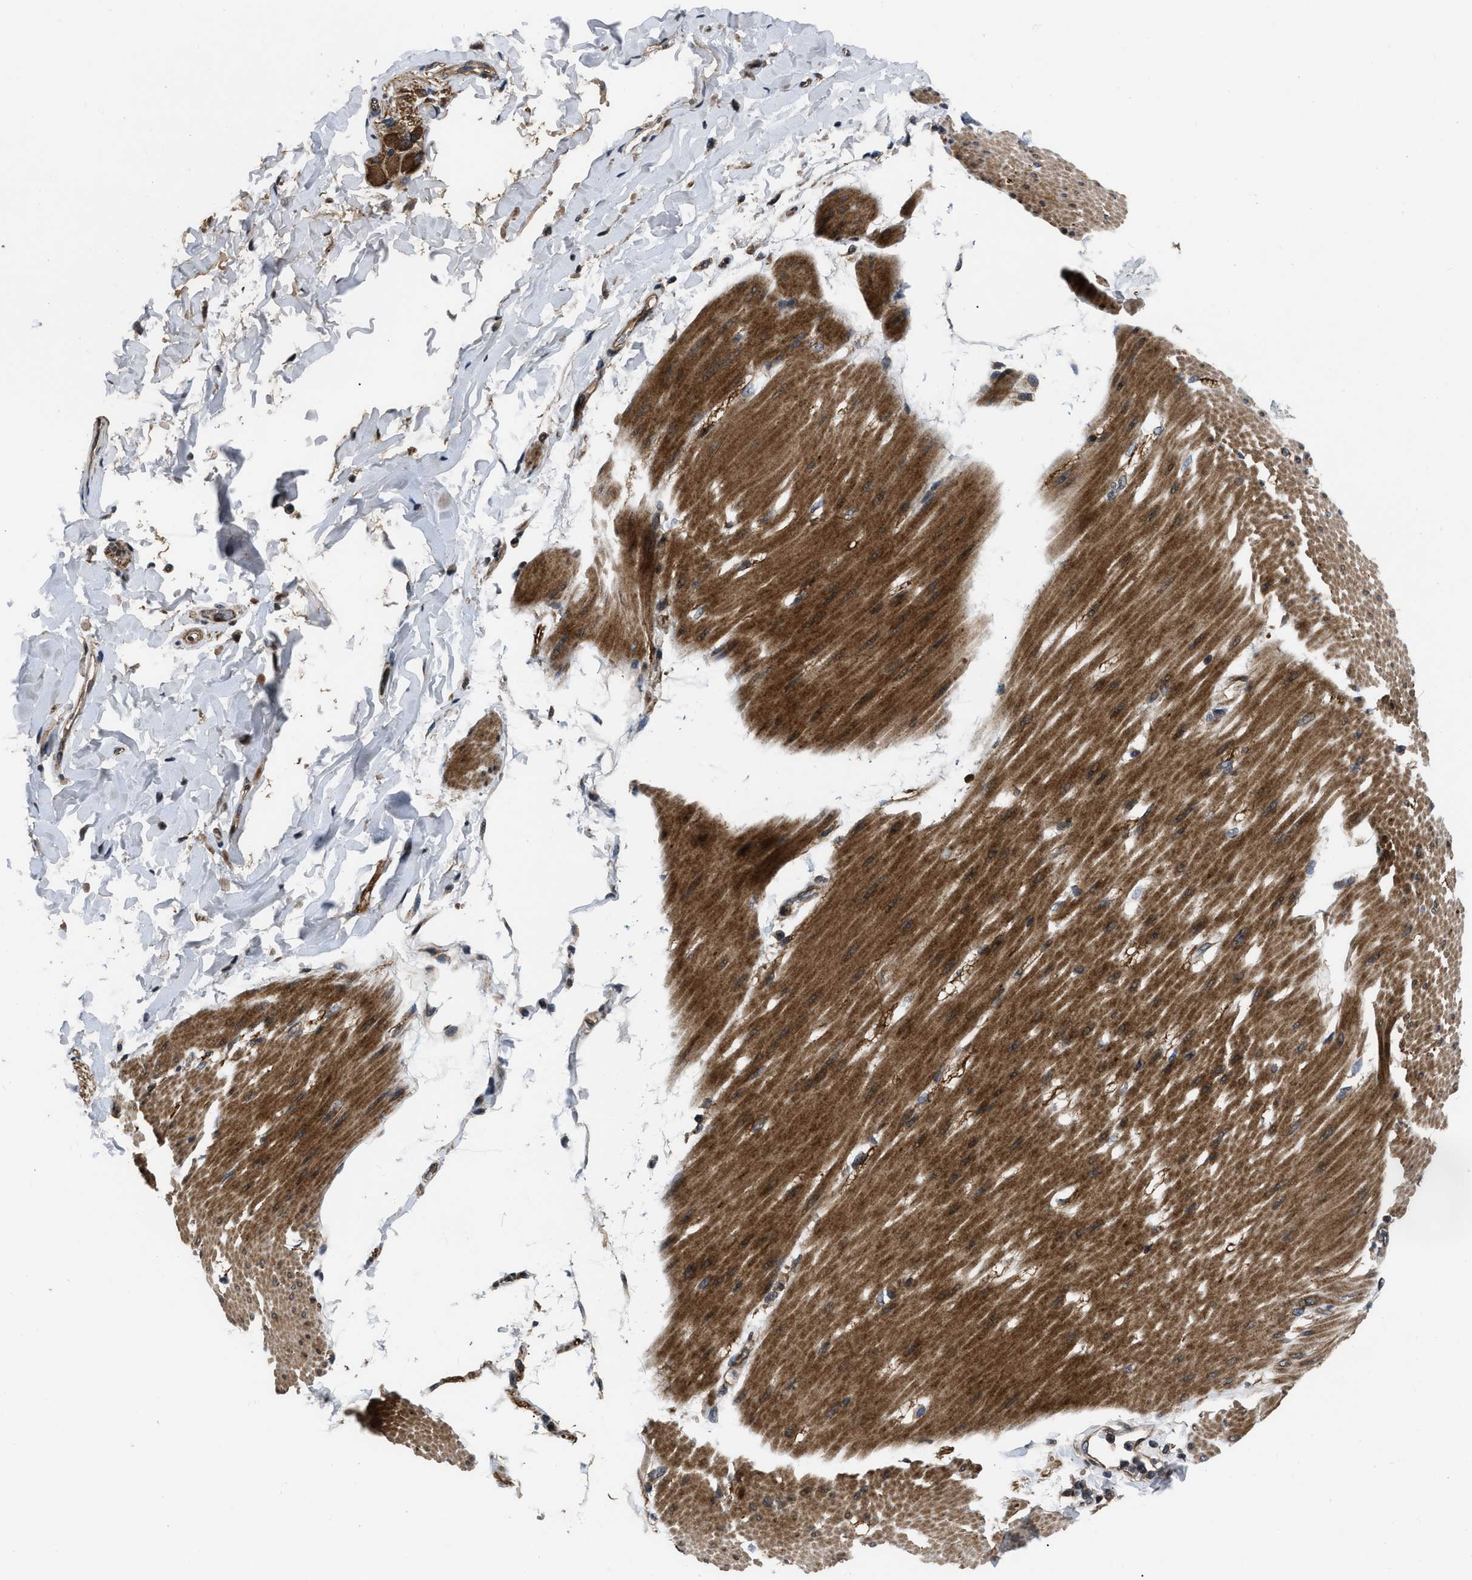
{"staining": {"intensity": "moderate", "quantity": ">75%", "location": "cytoplasmic/membranous"}, "tissue": "adipose tissue", "cell_type": "Adipocytes", "image_type": "normal", "snomed": [{"axis": "morphology", "description": "Normal tissue, NOS"}, {"axis": "morphology", "description": "Adenocarcinoma, NOS"}, {"axis": "topography", "description": "Duodenum"}, {"axis": "topography", "description": "Peripheral nerve tissue"}], "caption": "Immunohistochemistry micrograph of benign human adipose tissue stained for a protein (brown), which demonstrates medium levels of moderate cytoplasmic/membranous staining in approximately >75% of adipocytes.", "gene": "PPWD1", "patient": {"sex": "female", "age": 60}}